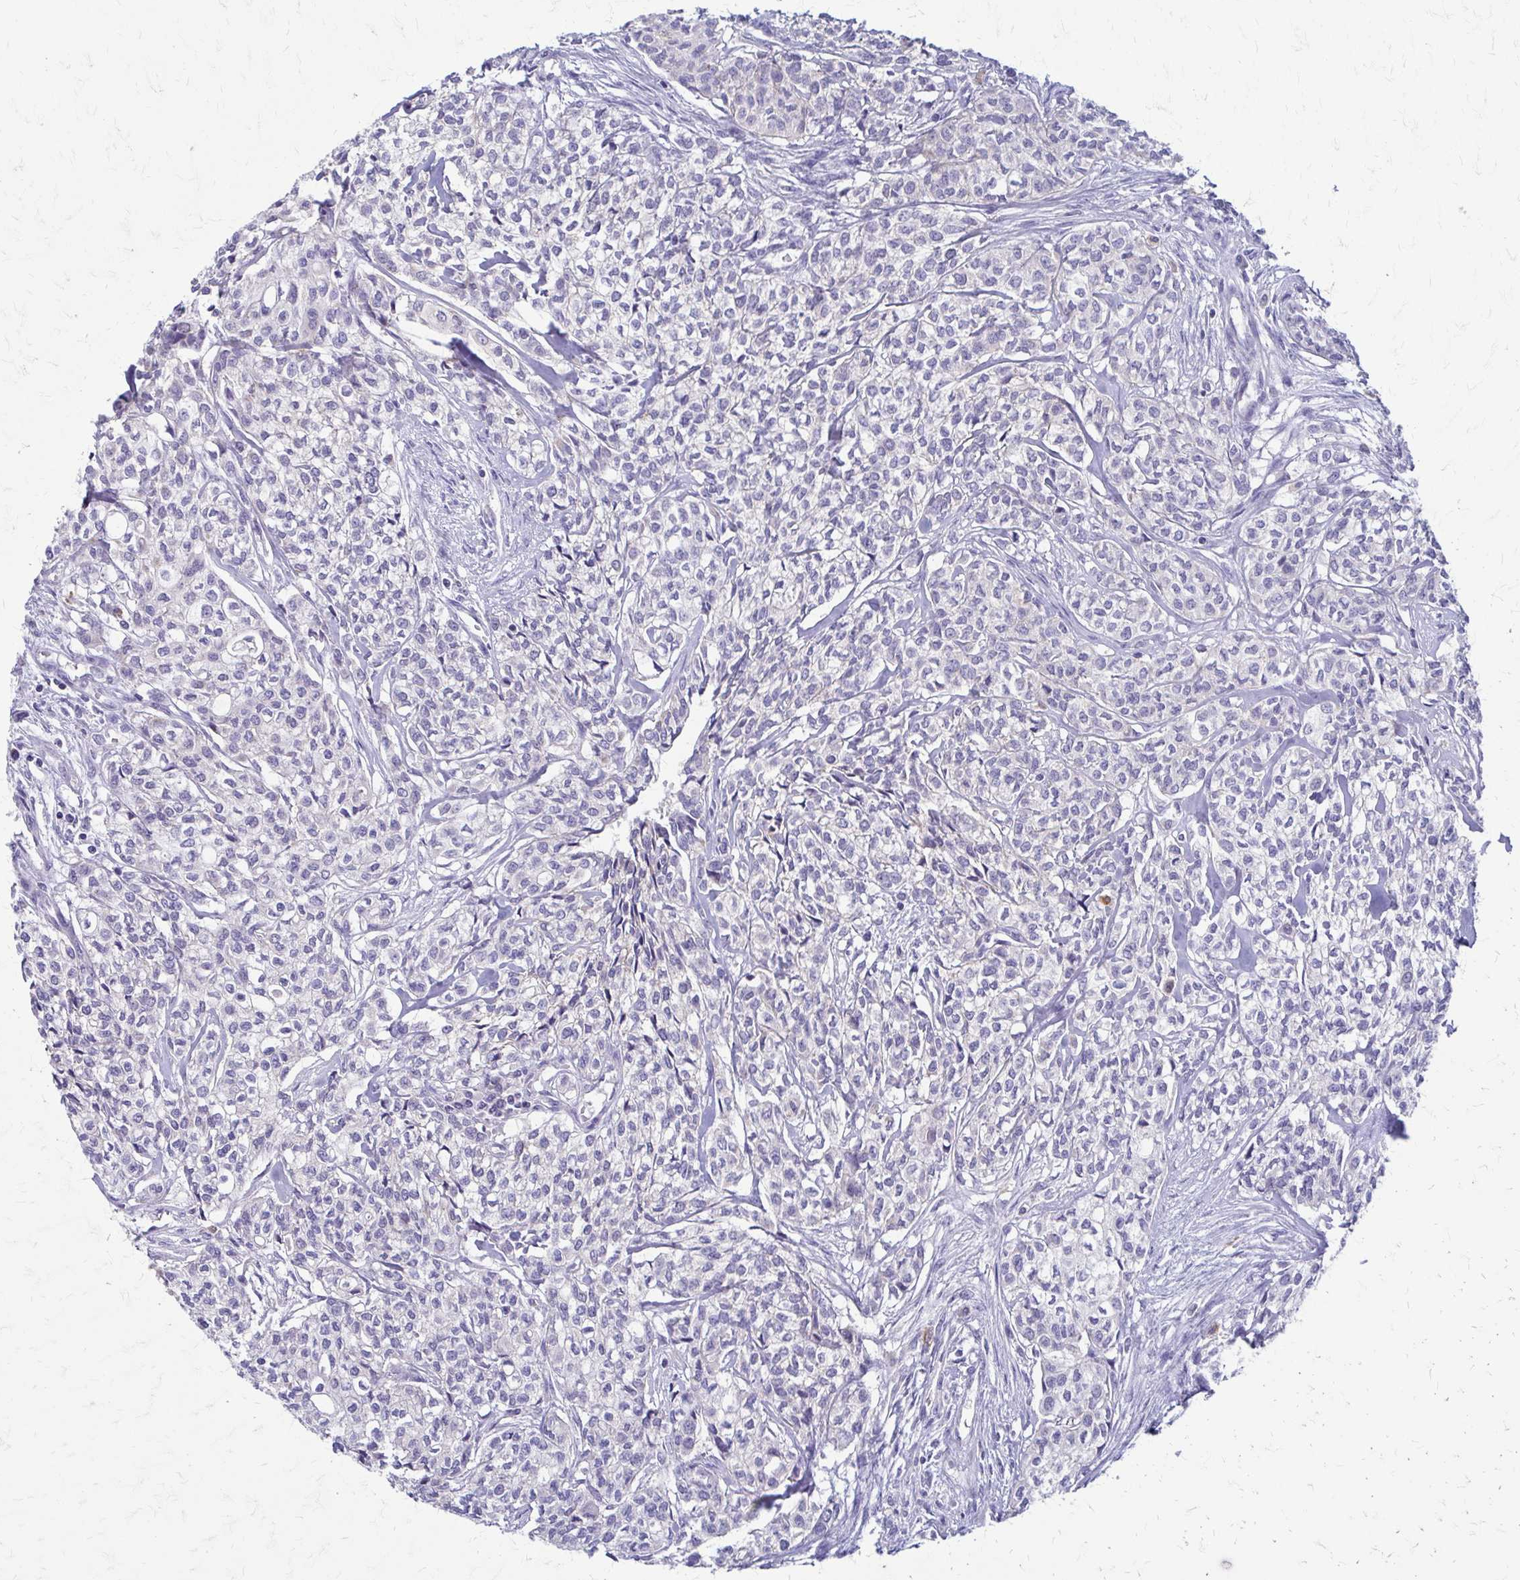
{"staining": {"intensity": "negative", "quantity": "none", "location": "none"}, "tissue": "head and neck cancer", "cell_type": "Tumor cells", "image_type": "cancer", "snomed": [{"axis": "morphology", "description": "Adenocarcinoma, NOS"}, {"axis": "topography", "description": "Head-Neck"}], "caption": "The photomicrograph demonstrates no staining of tumor cells in head and neck adenocarcinoma.", "gene": "SAMD13", "patient": {"sex": "male", "age": 81}}